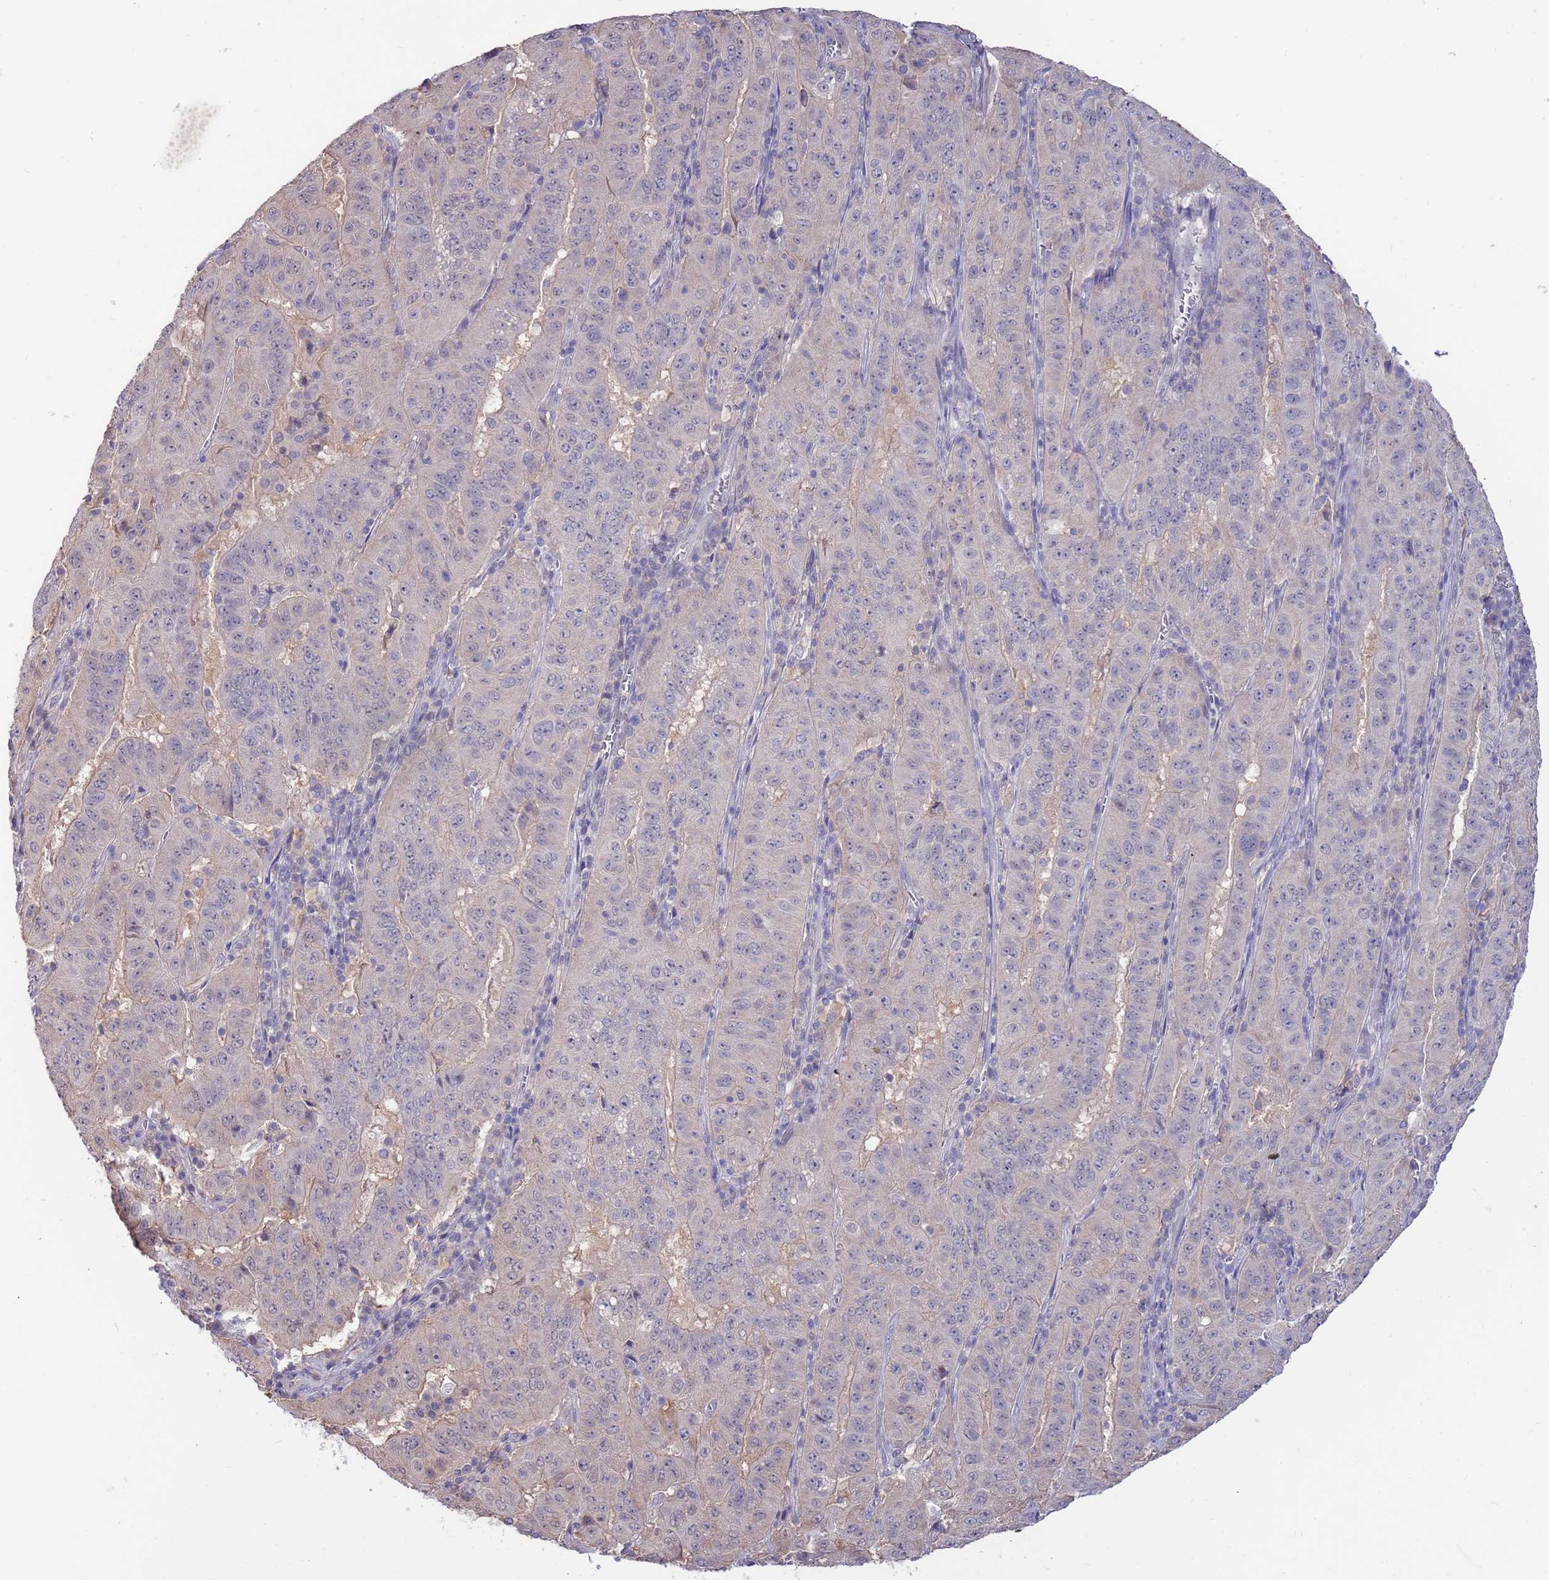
{"staining": {"intensity": "negative", "quantity": "none", "location": "none"}, "tissue": "pancreatic cancer", "cell_type": "Tumor cells", "image_type": "cancer", "snomed": [{"axis": "morphology", "description": "Adenocarcinoma, NOS"}, {"axis": "topography", "description": "Pancreas"}], "caption": "This is an IHC image of pancreatic cancer. There is no staining in tumor cells.", "gene": "AP5S1", "patient": {"sex": "male", "age": 63}}